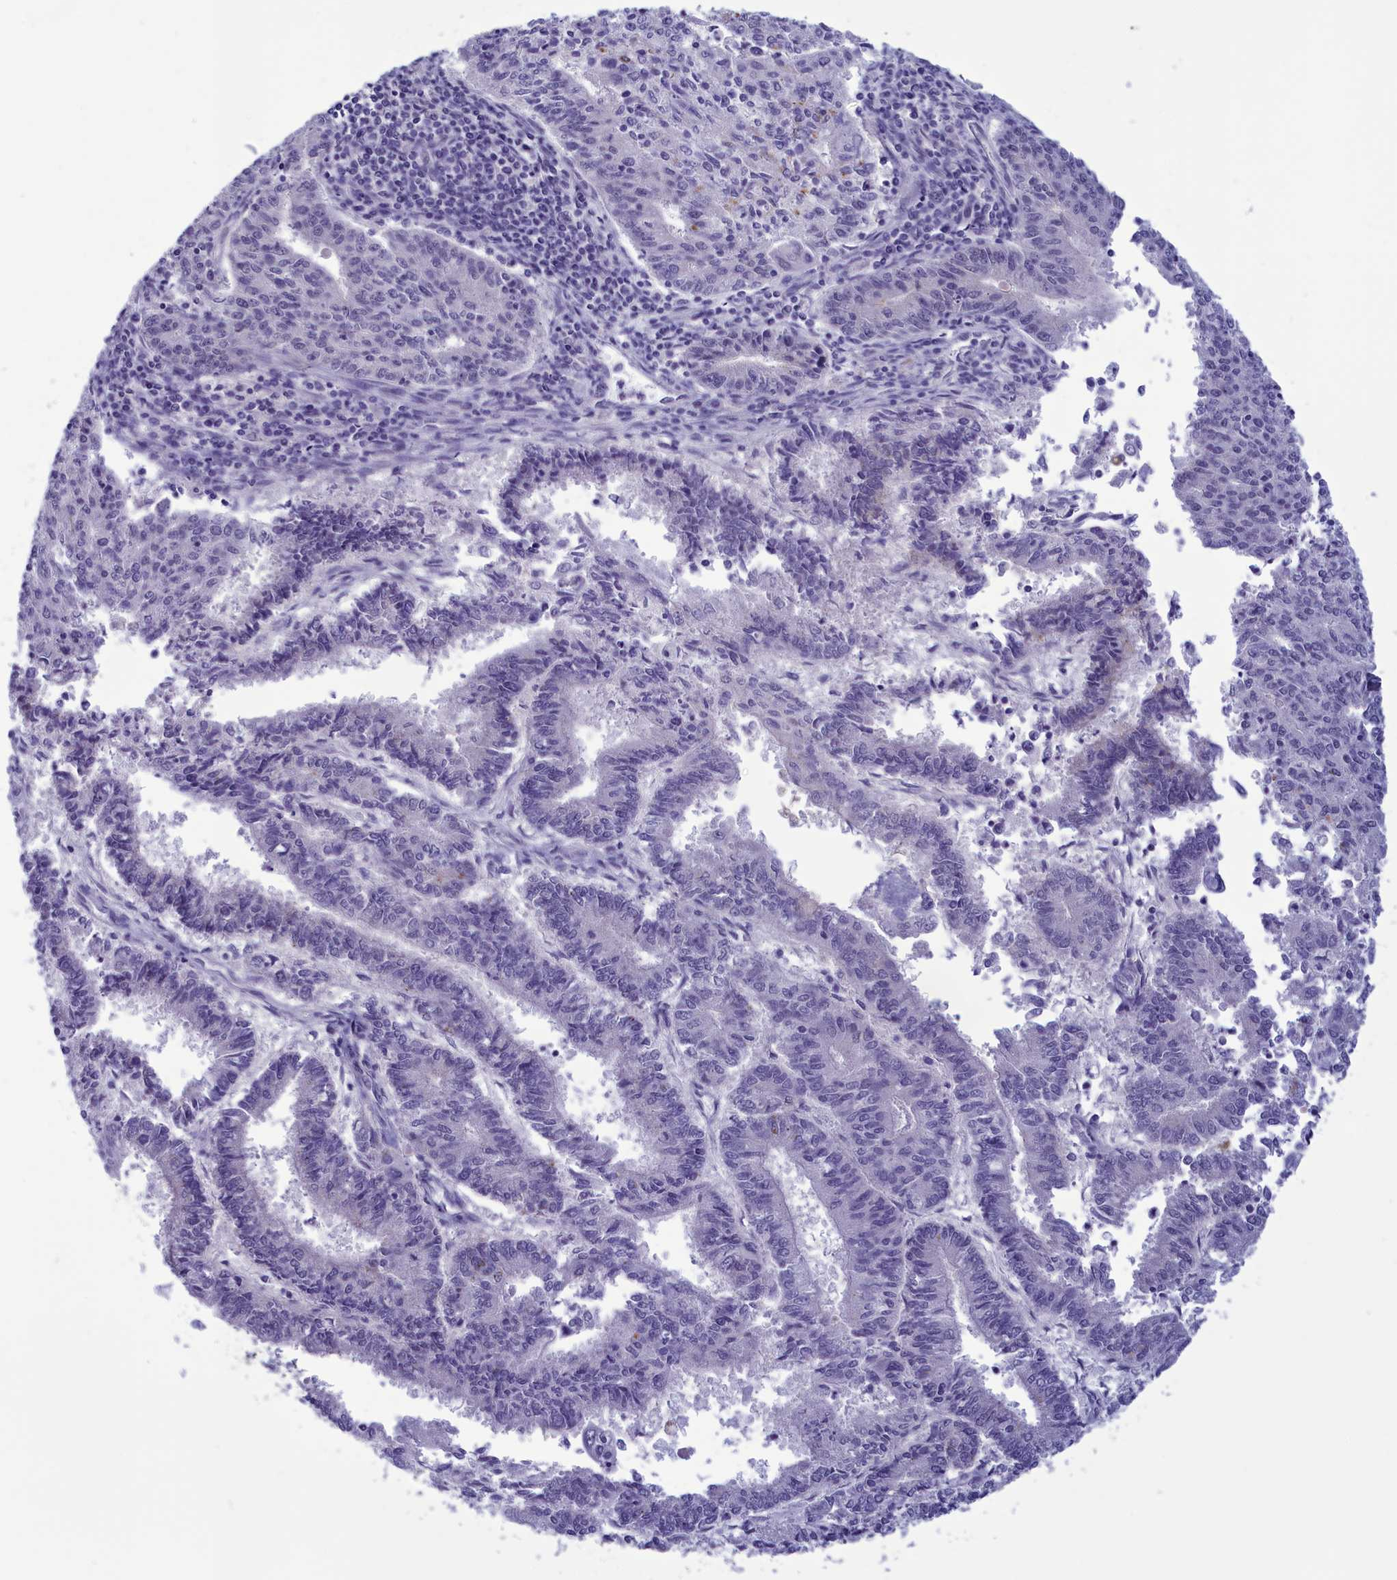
{"staining": {"intensity": "negative", "quantity": "none", "location": "none"}, "tissue": "endometrial cancer", "cell_type": "Tumor cells", "image_type": "cancer", "snomed": [{"axis": "morphology", "description": "Adenocarcinoma, NOS"}, {"axis": "topography", "description": "Endometrium"}], "caption": "DAB (3,3'-diaminobenzidine) immunohistochemical staining of endometrial cancer (adenocarcinoma) reveals no significant positivity in tumor cells.", "gene": "ELOA2", "patient": {"sex": "female", "age": 59}}